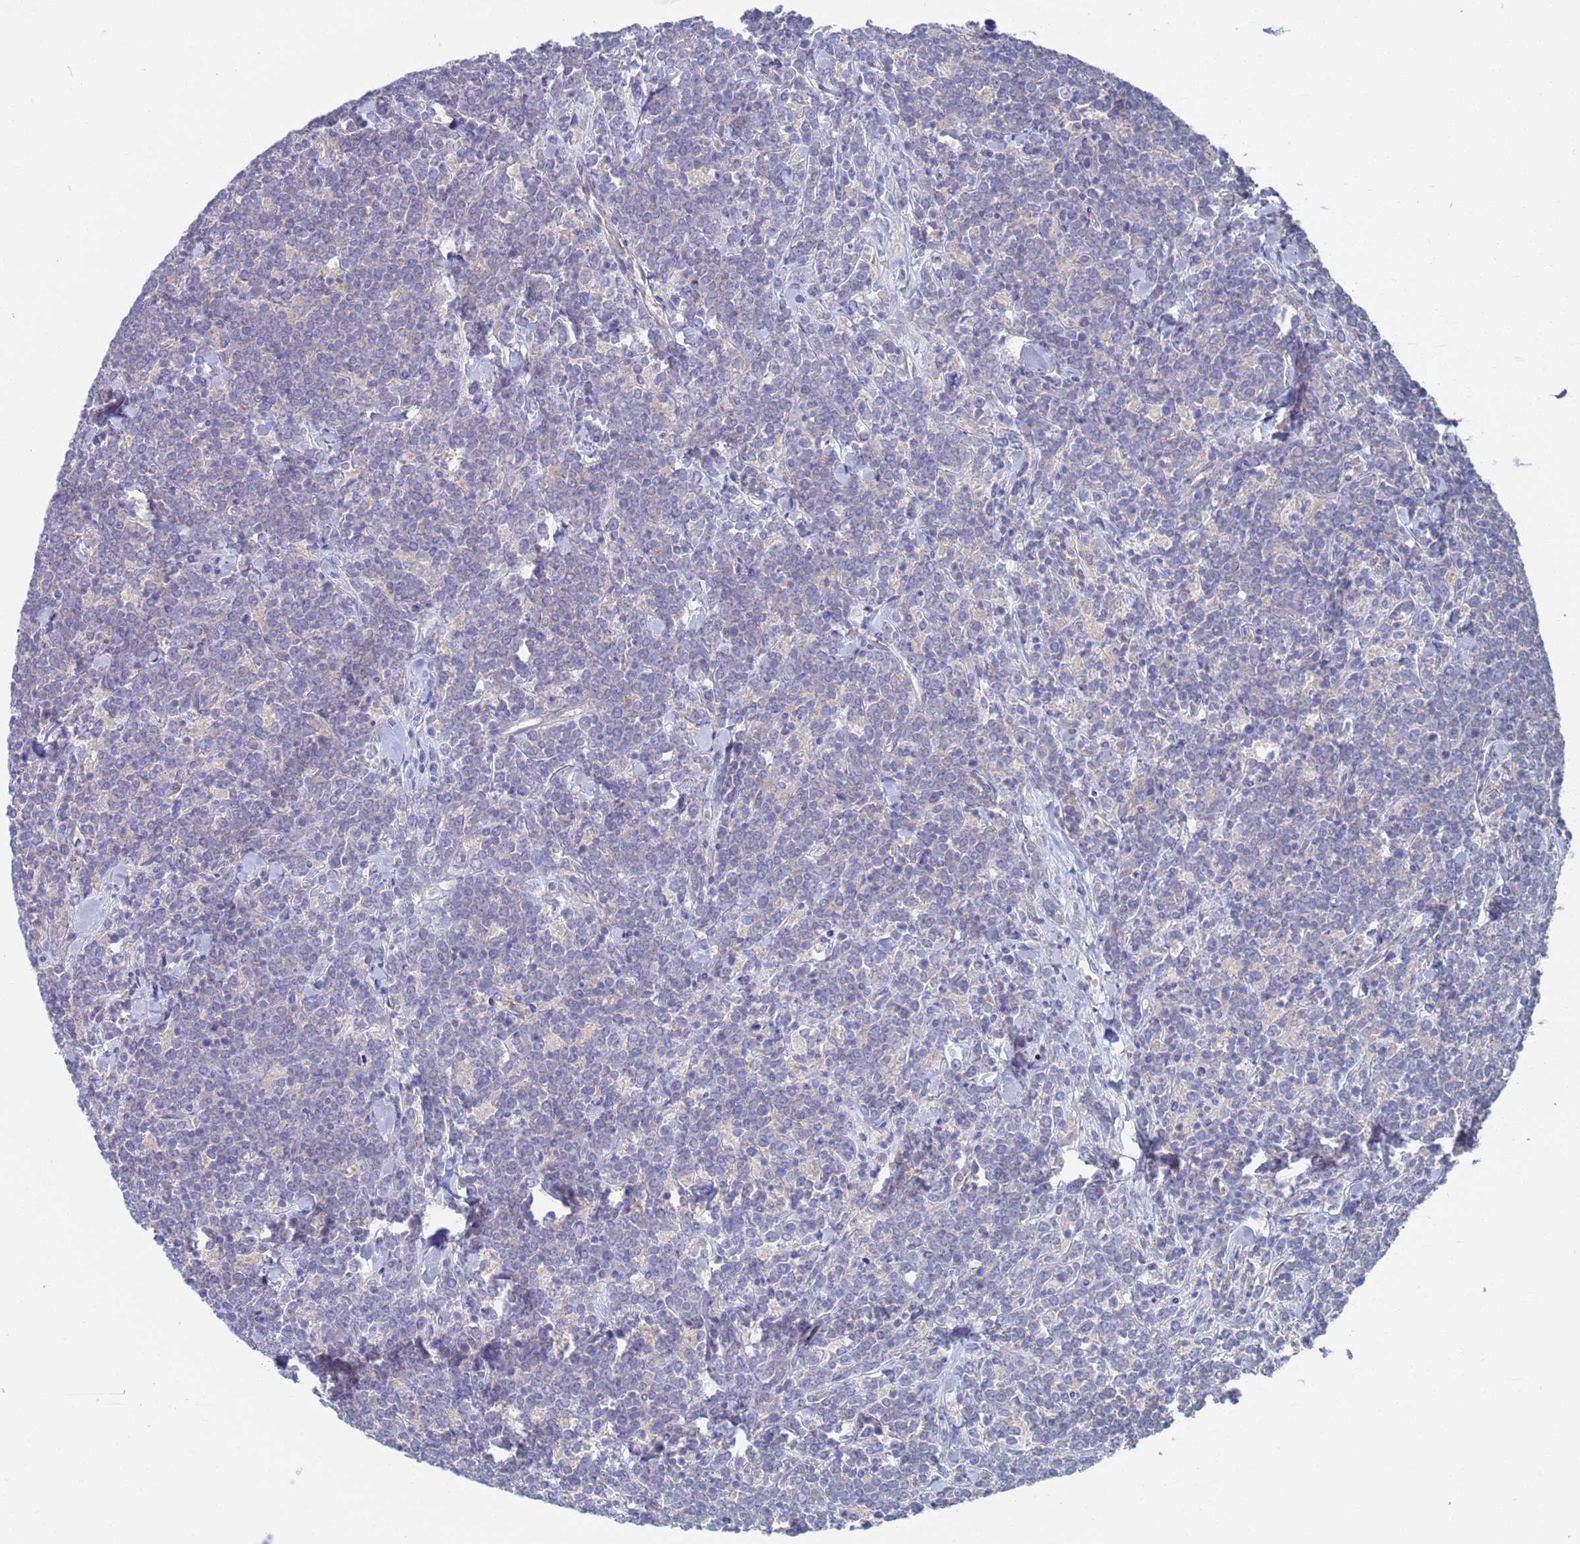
{"staining": {"intensity": "negative", "quantity": "none", "location": "none"}, "tissue": "lymphoma", "cell_type": "Tumor cells", "image_type": "cancer", "snomed": [{"axis": "morphology", "description": "Malignant lymphoma, non-Hodgkin's type, High grade"}, {"axis": "topography", "description": "Small intestine"}], "caption": "IHC histopathology image of human malignant lymphoma, non-Hodgkin's type (high-grade) stained for a protein (brown), which demonstrates no positivity in tumor cells. (Brightfield microscopy of DAB (3,3'-diaminobenzidine) IHC at high magnification).", "gene": "PET117", "patient": {"sex": "male", "age": 8}}